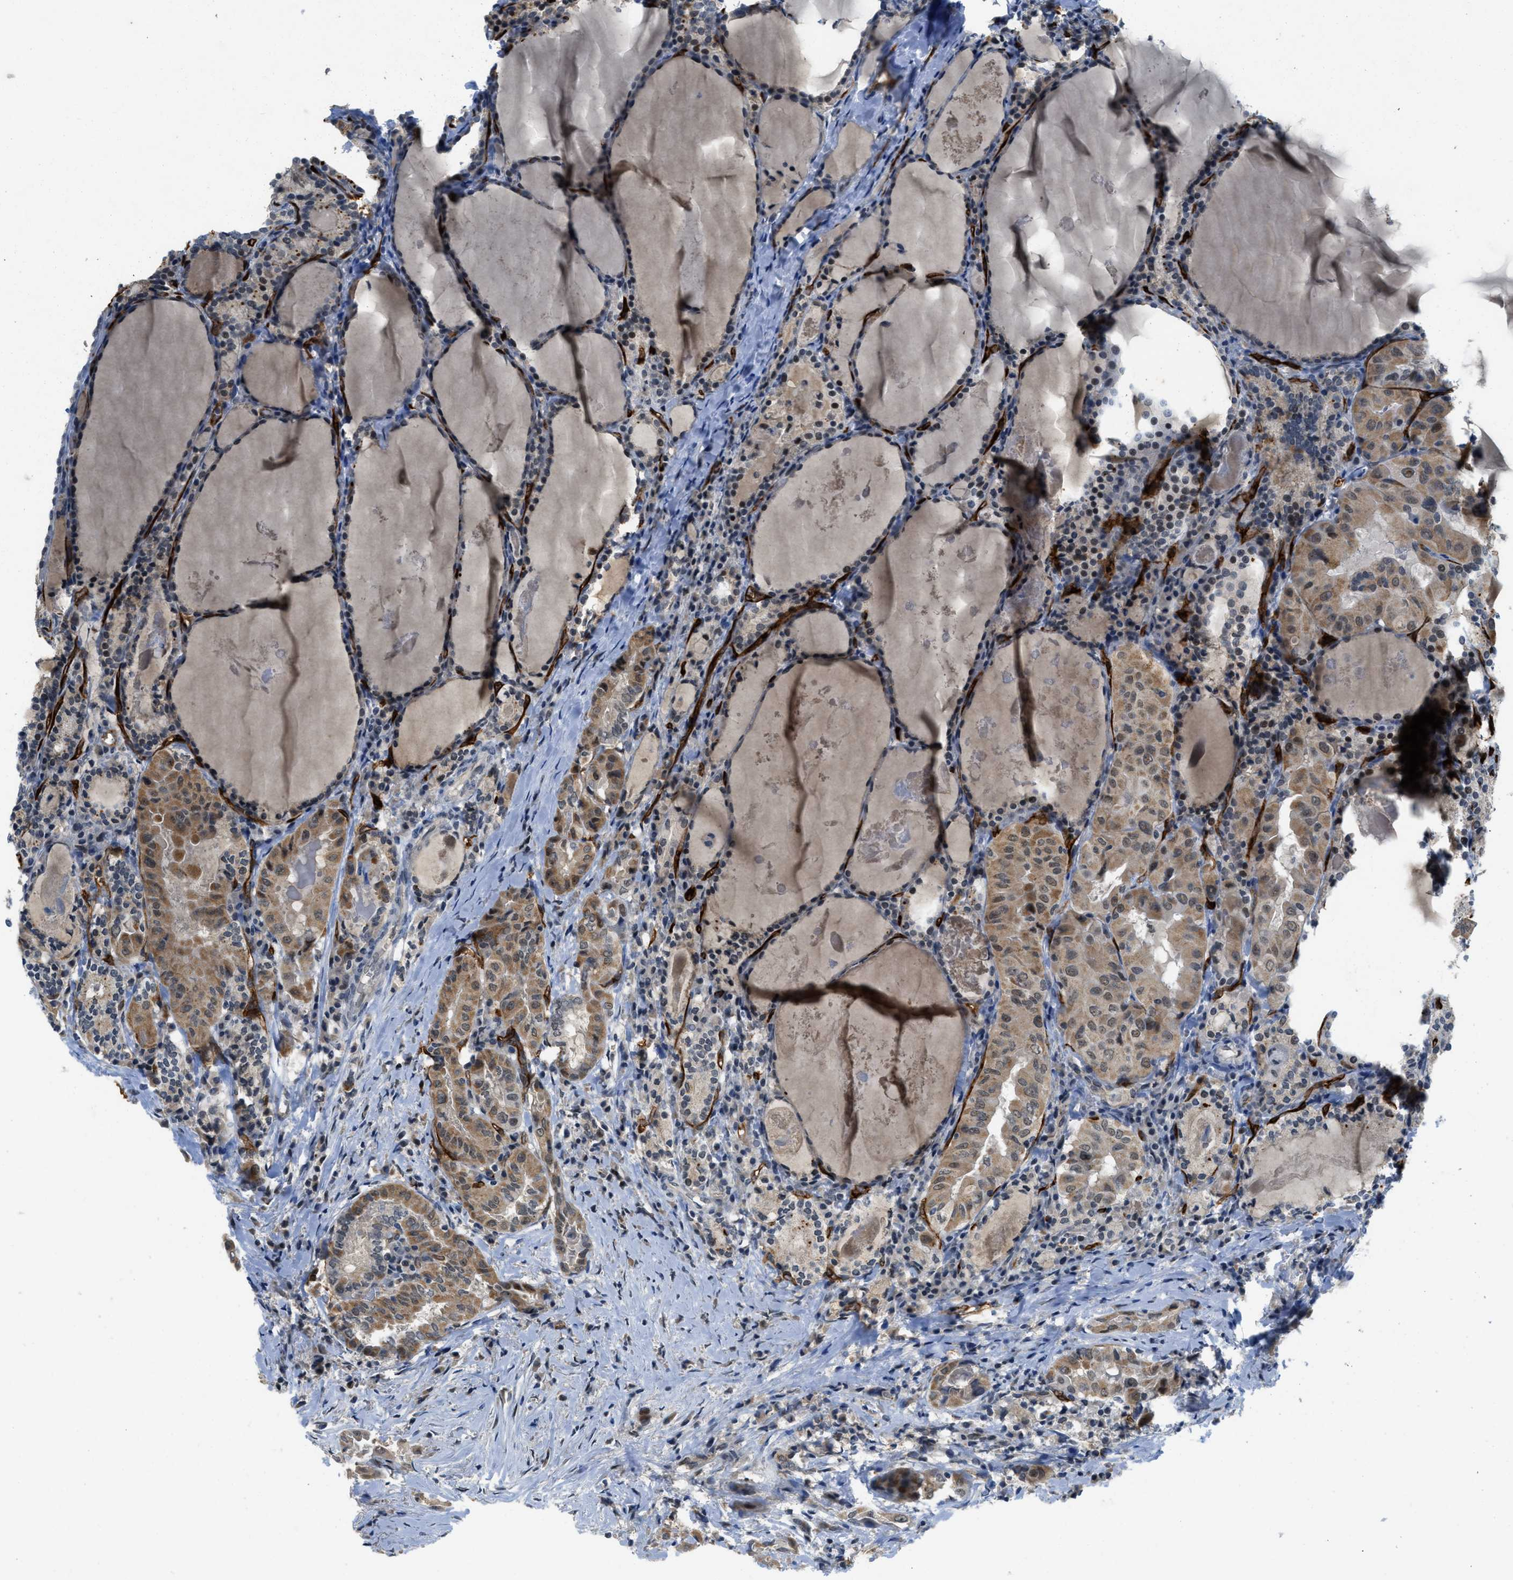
{"staining": {"intensity": "moderate", "quantity": ">75%", "location": "cytoplasmic/membranous"}, "tissue": "thyroid cancer", "cell_type": "Tumor cells", "image_type": "cancer", "snomed": [{"axis": "morphology", "description": "Papillary adenocarcinoma, NOS"}, {"axis": "topography", "description": "Thyroid gland"}], "caption": "Tumor cells exhibit medium levels of moderate cytoplasmic/membranous staining in approximately >75% of cells in thyroid papillary adenocarcinoma.", "gene": "SLCO2A1", "patient": {"sex": "female", "age": 42}}